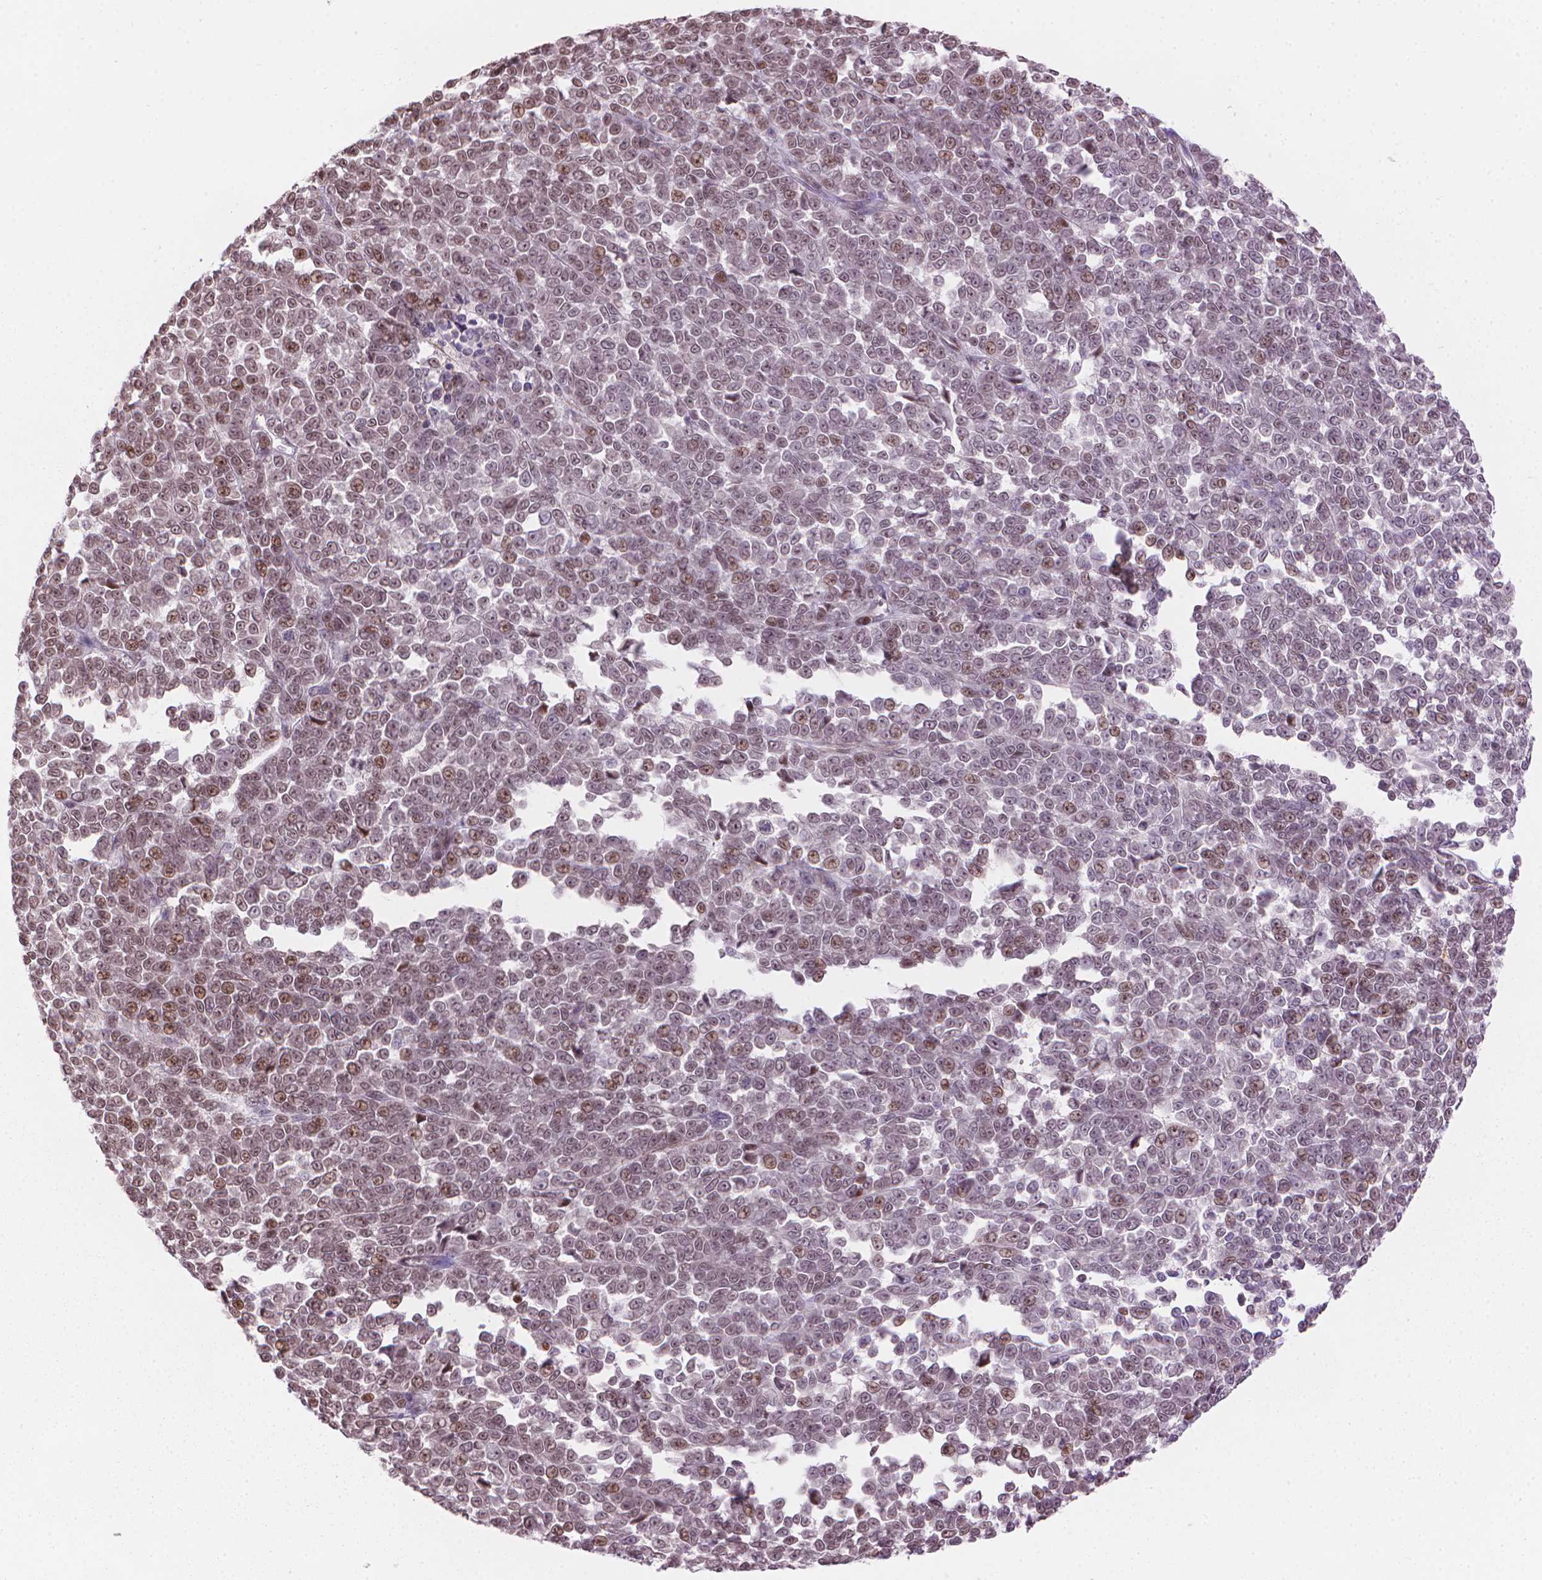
{"staining": {"intensity": "weak", "quantity": "<25%", "location": "nuclear"}, "tissue": "melanoma", "cell_type": "Tumor cells", "image_type": "cancer", "snomed": [{"axis": "morphology", "description": "Malignant melanoma, NOS"}, {"axis": "topography", "description": "Skin"}], "caption": "Malignant melanoma stained for a protein using immunohistochemistry exhibits no expression tumor cells.", "gene": "HOXD4", "patient": {"sex": "female", "age": 95}}